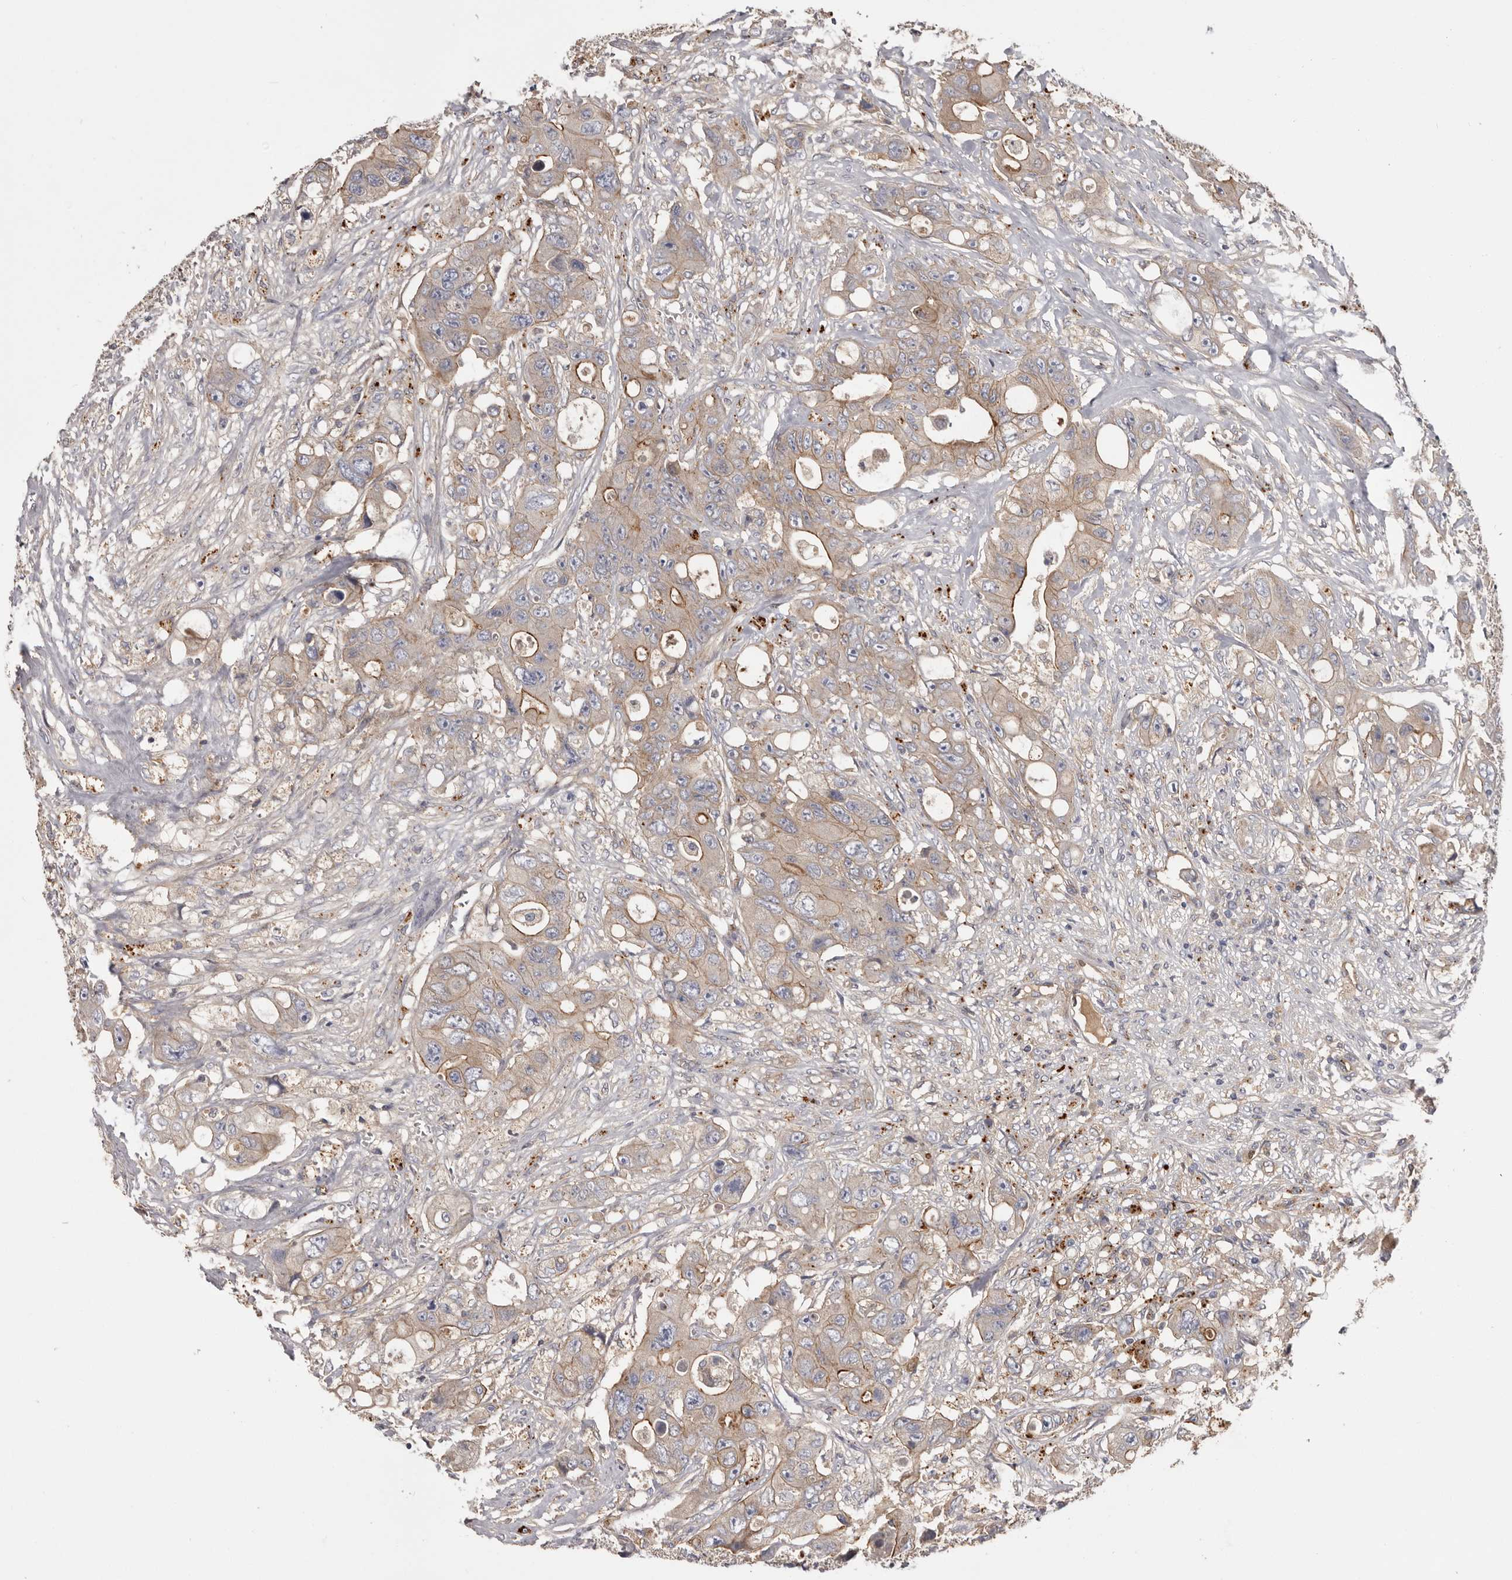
{"staining": {"intensity": "moderate", "quantity": "<25%", "location": "cytoplasmic/membranous"}, "tissue": "colorectal cancer", "cell_type": "Tumor cells", "image_type": "cancer", "snomed": [{"axis": "morphology", "description": "Adenocarcinoma, NOS"}, {"axis": "topography", "description": "Colon"}], "caption": "IHC photomicrograph of human colorectal cancer (adenocarcinoma) stained for a protein (brown), which displays low levels of moderate cytoplasmic/membranous expression in approximately <25% of tumor cells.", "gene": "INKA2", "patient": {"sex": "female", "age": 46}}